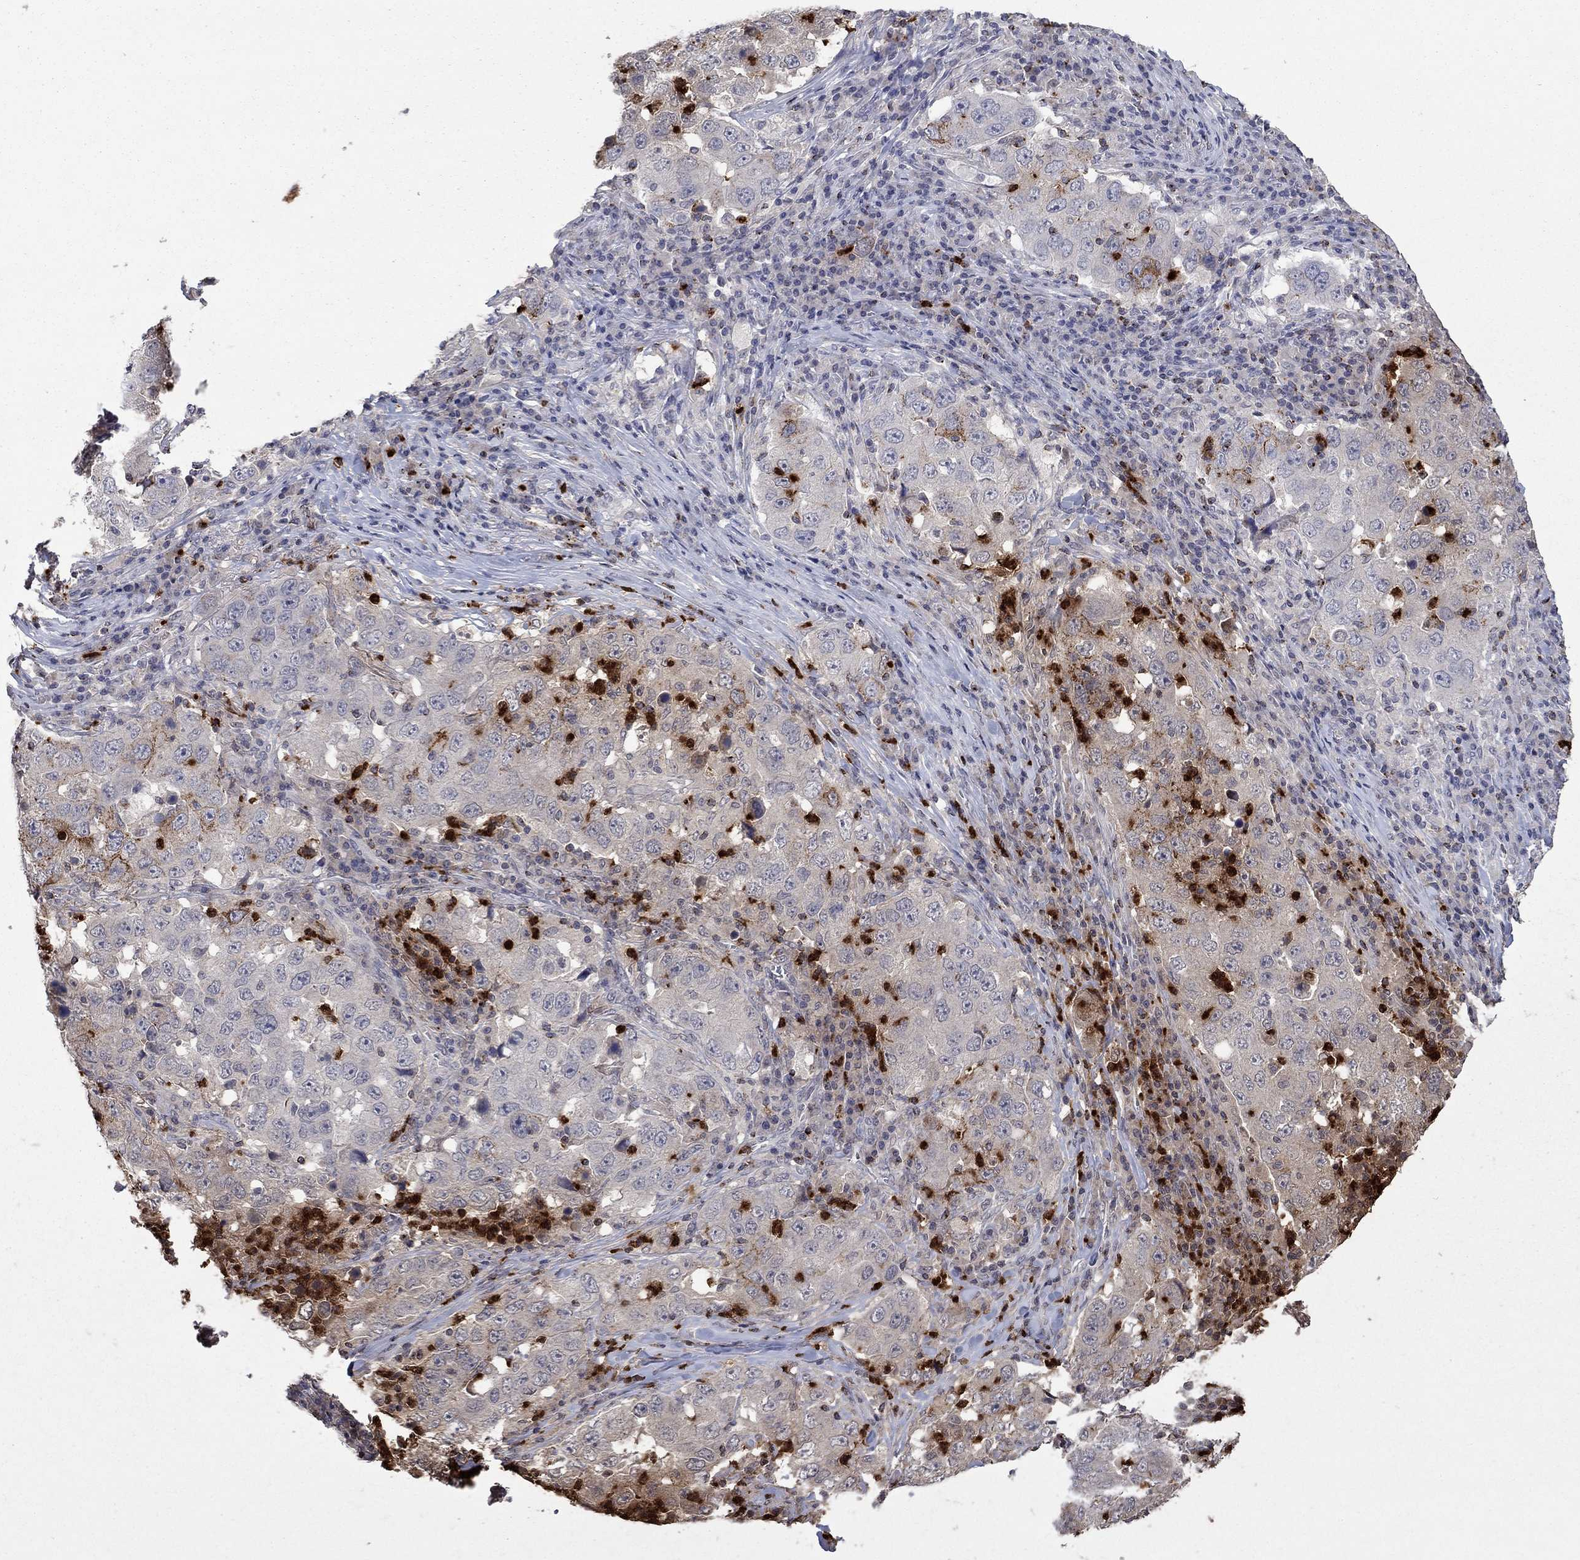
{"staining": {"intensity": "moderate", "quantity": "<25%", "location": "cytoplasmic/membranous"}, "tissue": "lung cancer", "cell_type": "Tumor cells", "image_type": "cancer", "snomed": [{"axis": "morphology", "description": "Adenocarcinoma, NOS"}, {"axis": "topography", "description": "Lung"}], "caption": "DAB (3,3'-diaminobenzidine) immunohistochemical staining of lung cancer demonstrates moderate cytoplasmic/membranous protein staining in about <25% of tumor cells.", "gene": "CCL5", "patient": {"sex": "male", "age": 73}}